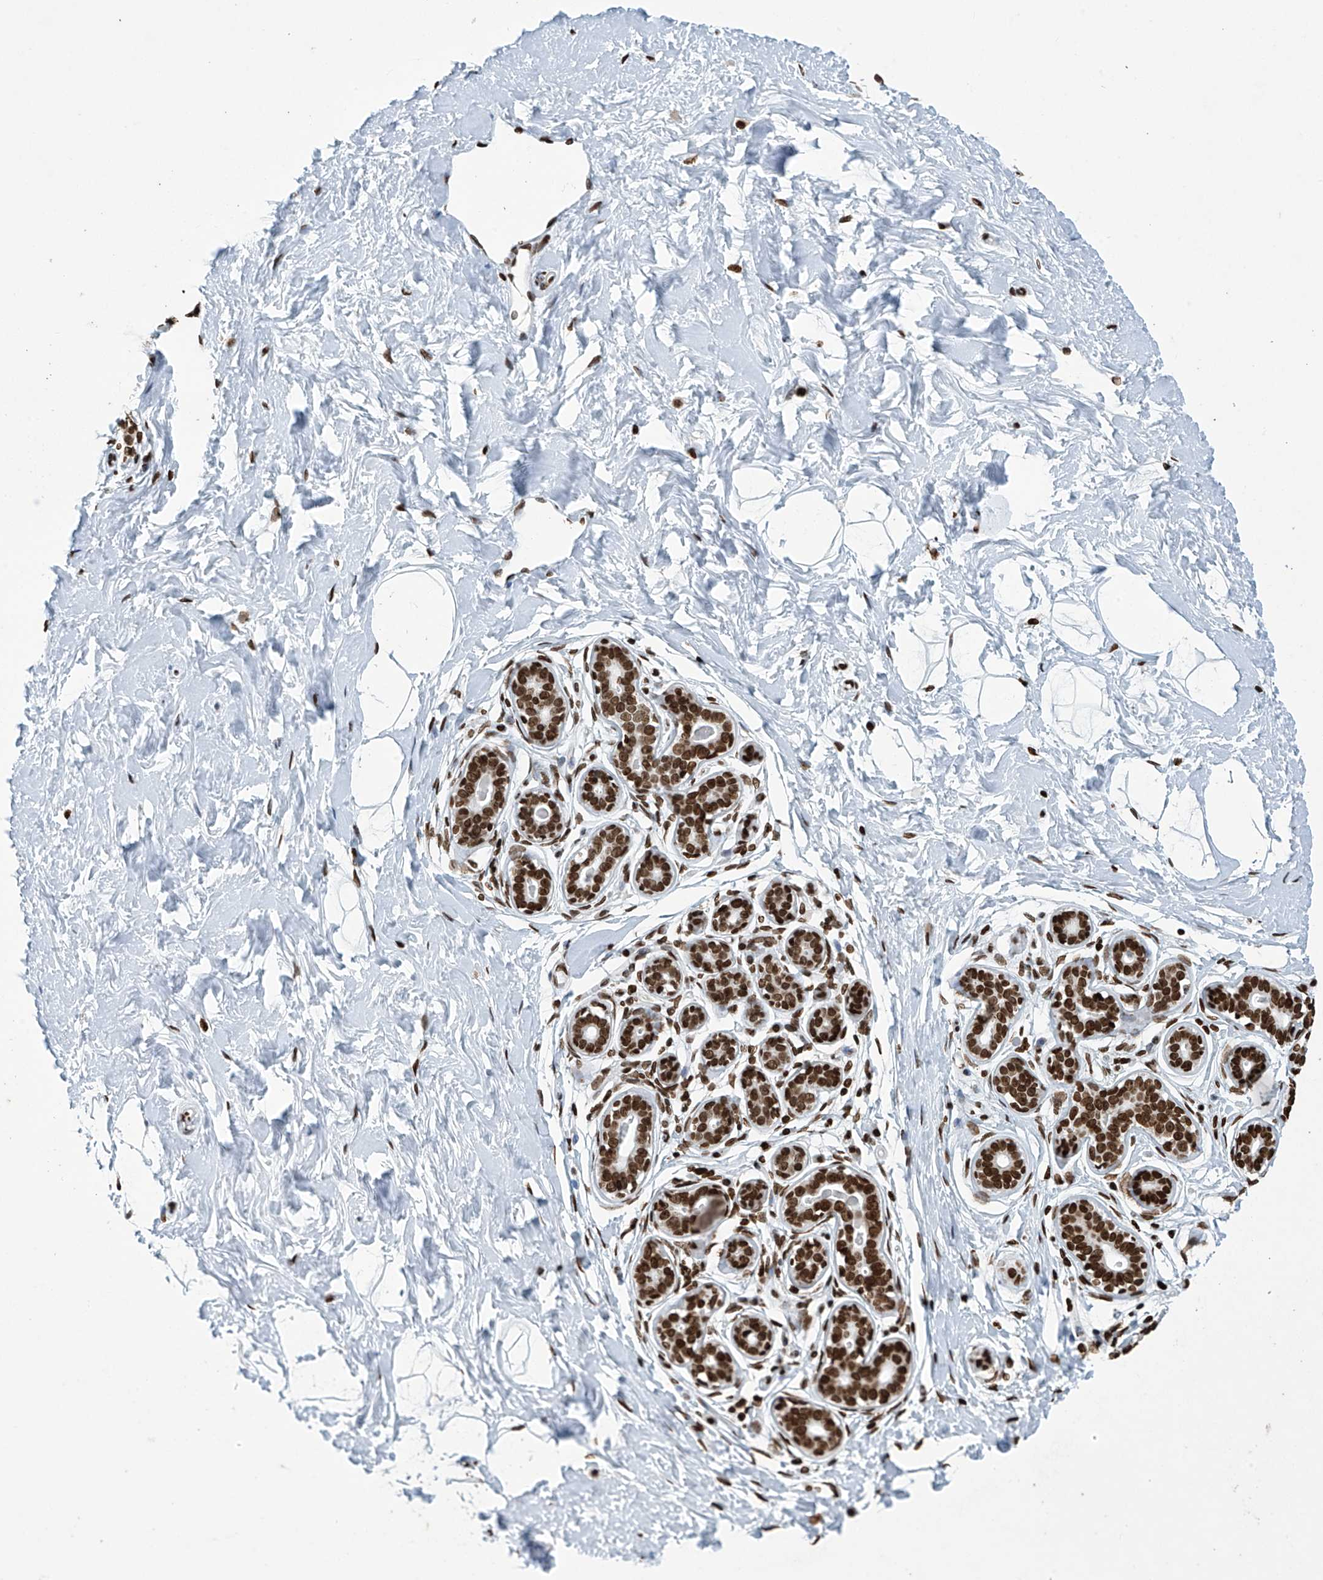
{"staining": {"intensity": "strong", "quantity": ">75%", "location": "nuclear"}, "tissue": "breast", "cell_type": "Adipocytes", "image_type": "normal", "snomed": [{"axis": "morphology", "description": "Normal tissue, NOS"}, {"axis": "morphology", "description": "Adenoma, NOS"}, {"axis": "topography", "description": "Breast"}], "caption": "Approximately >75% of adipocytes in unremarkable human breast exhibit strong nuclear protein staining as visualized by brown immunohistochemical staining.", "gene": "H4C16", "patient": {"sex": "female", "age": 23}}